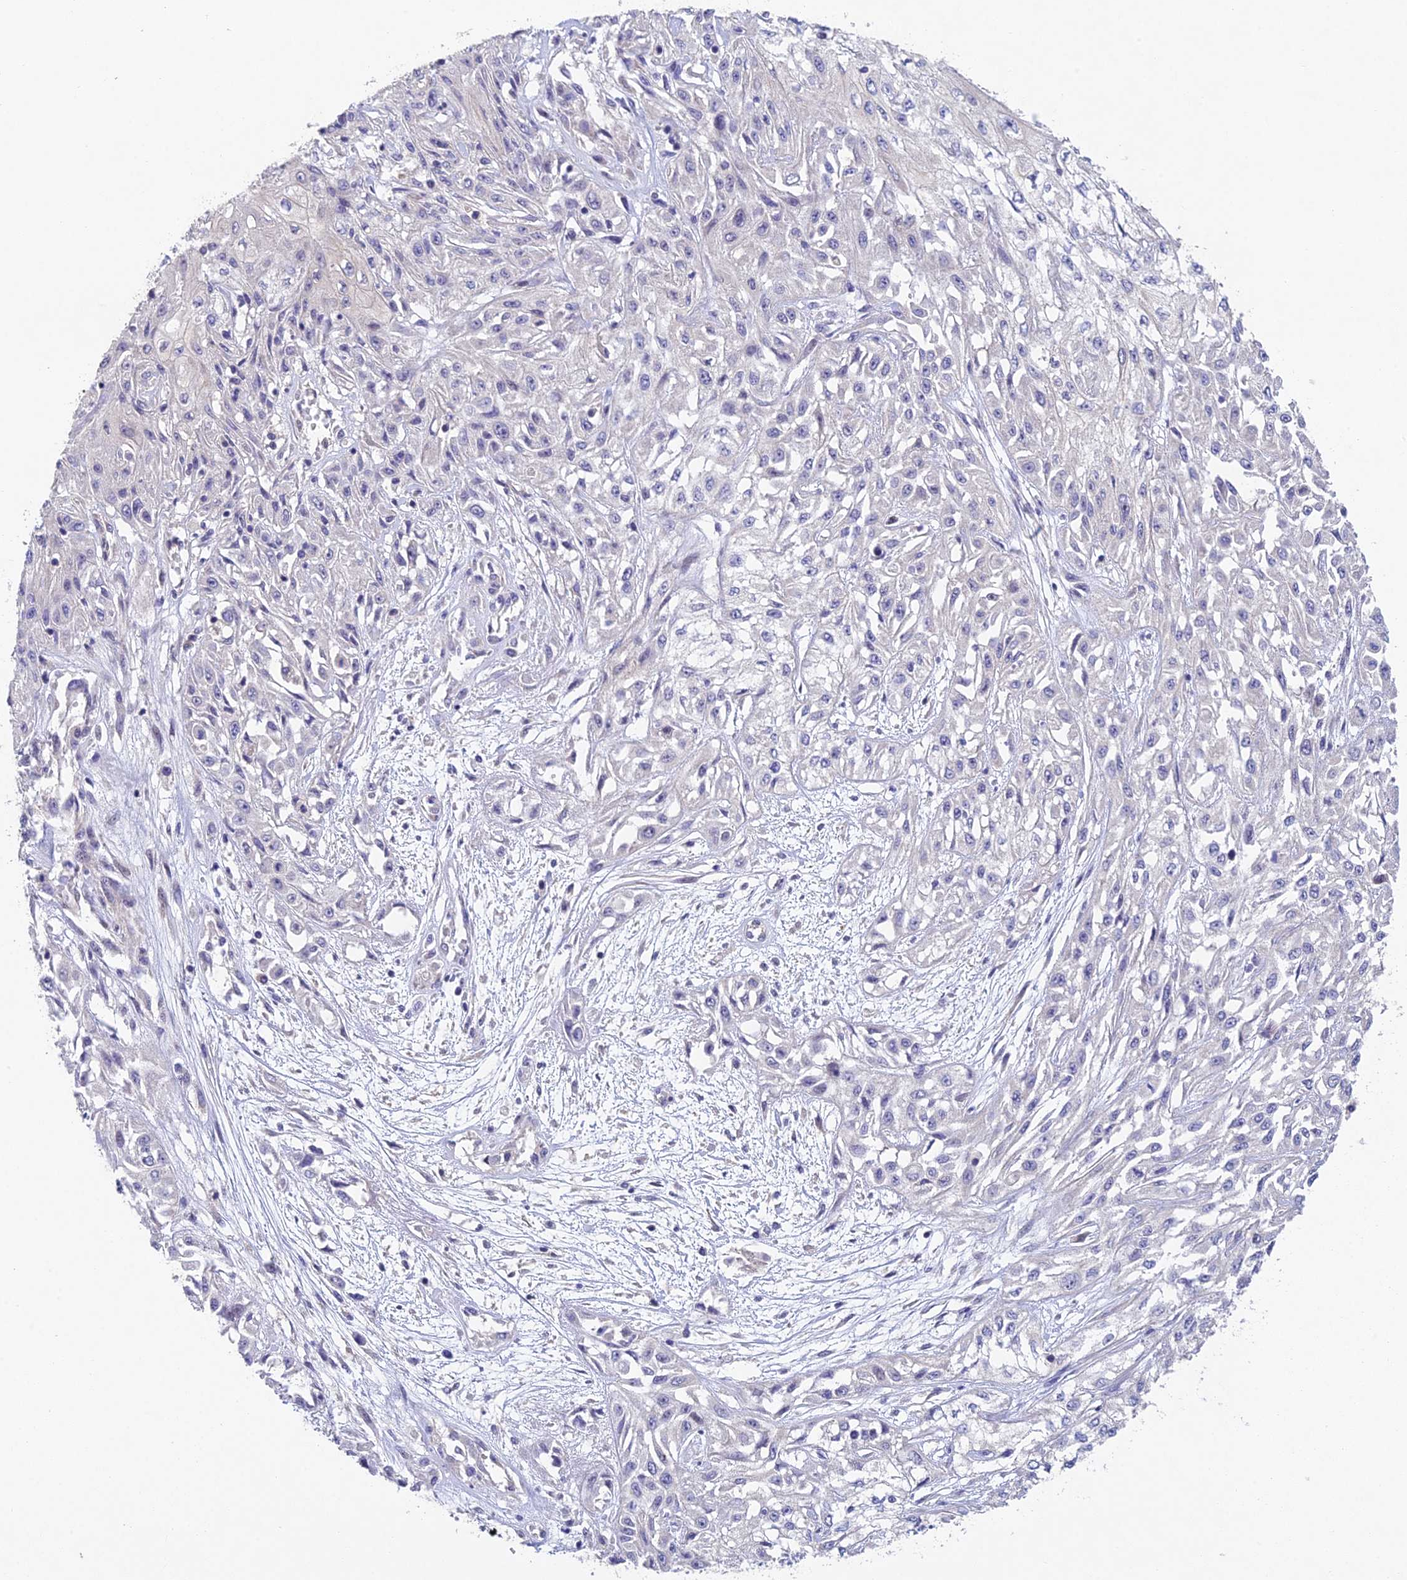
{"staining": {"intensity": "negative", "quantity": "none", "location": "none"}, "tissue": "skin cancer", "cell_type": "Tumor cells", "image_type": "cancer", "snomed": [{"axis": "morphology", "description": "Squamous cell carcinoma, NOS"}, {"axis": "morphology", "description": "Squamous cell carcinoma, metastatic, NOS"}, {"axis": "topography", "description": "Skin"}, {"axis": "topography", "description": "Lymph node"}], "caption": "Skin metastatic squamous cell carcinoma was stained to show a protein in brown. There is no significant positivity in tumor cells.", "gene": "NSMCE1", "patient": {"sex": "male", "age": 75}}